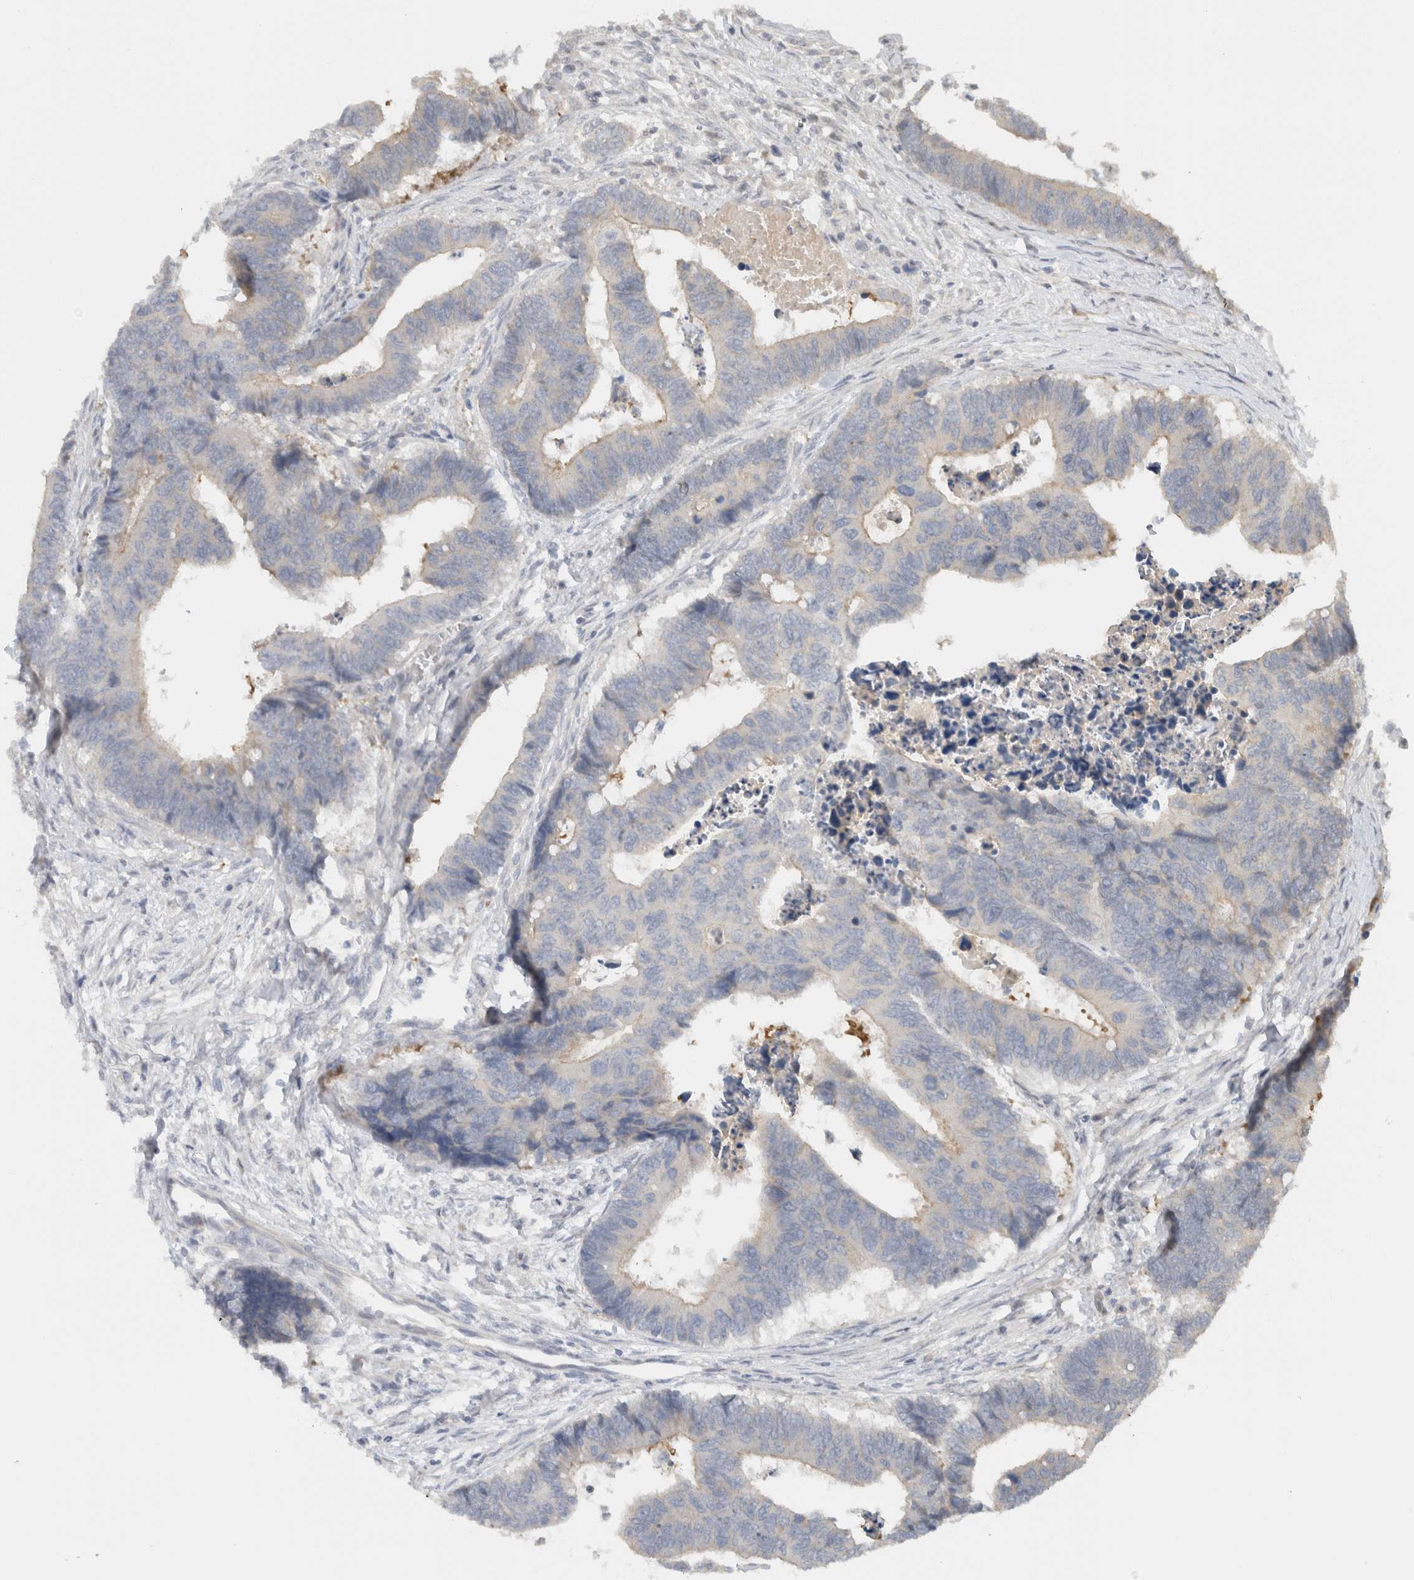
{"staining": {"intensity": "negative", "quantity": "none", "location": "none"}, "tissue": "colorectal cancer", "cell_type": "Tumor cells", "image_type": "cancer", "snomed": [{"axis": "morphology", "description": "Adenocarcinoma, NOS"}, {"axis": "topography", "description": "Rectum"}], "caption": "There is no significant staining in tumor cells of colorectal cancer.", "gene": "ERCC6L2", "patient": {"sex": "male", "age": 84}}